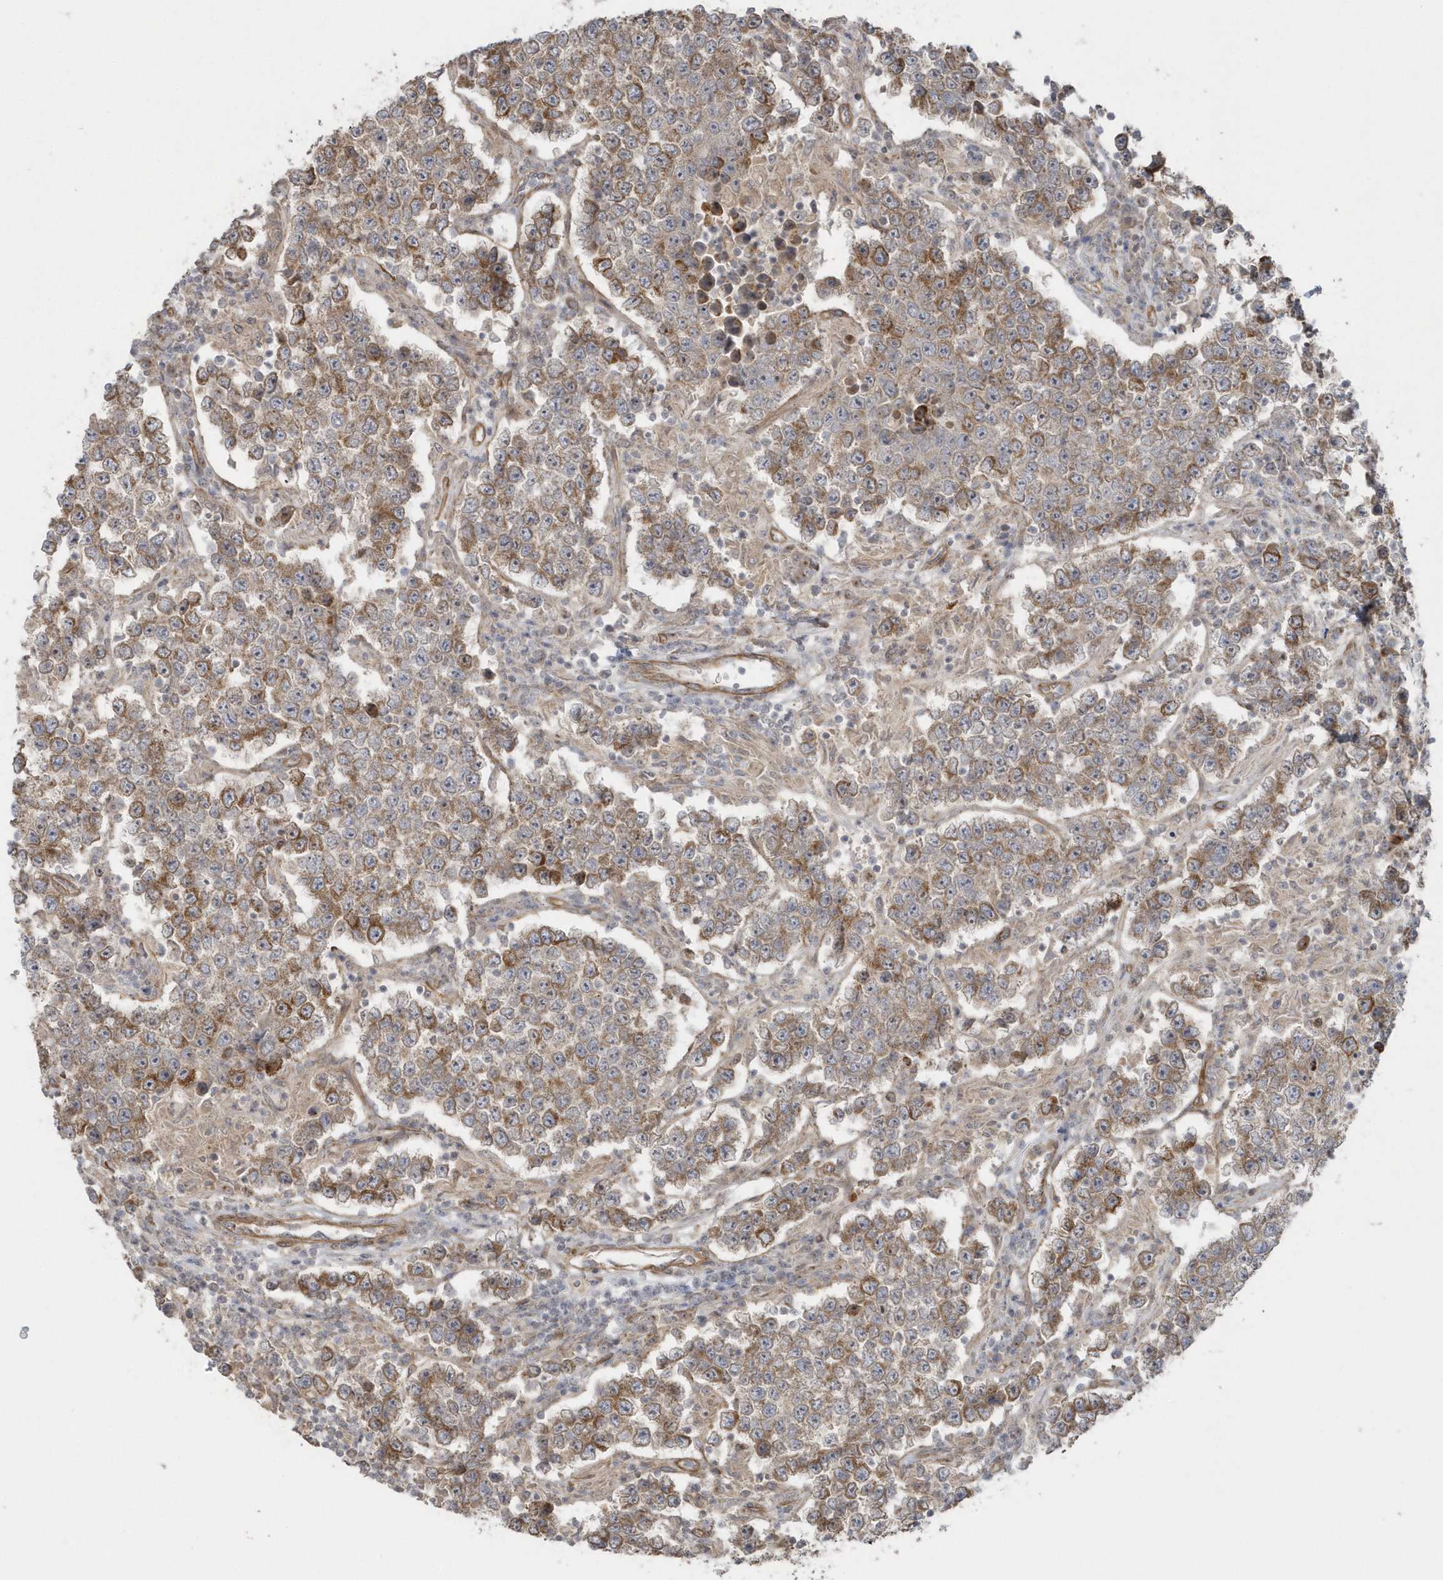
{"staining": {"intensity": "moderate", "quantity": ">75%", "location": "cytoplasmic/membranous"}, "tissue": "testis cancer", "cell_type": "Tumor cells", "image_type": "cancer", "snomed": [{"axis": "morphology", "description": "Normal tissue, NOS"}, {"axis": "morphology", "description": "Urothelial carcinoma, High grade"}, {"axis": "morphology", "description": "Seminoma, NOS"}, {"axis": "morphology", "description": "Carcinoma, Embryonal, NOS"}, {"axis": "topography", "description": "Urinary bladder"}, {"axis": "topography", "description": "Testis"}], "caption": "IHC histopathology image of neoplastic tissue: human testis cancer stained using IHC shows medium levels of moderate protein expression localized specifically in the cytoplasmic/membranous of tumor cells, appearing as a cytoplasmic/membranous brown color.", "gene": "ACTR1A", "patient": {"sex": "male", "age": 41}}